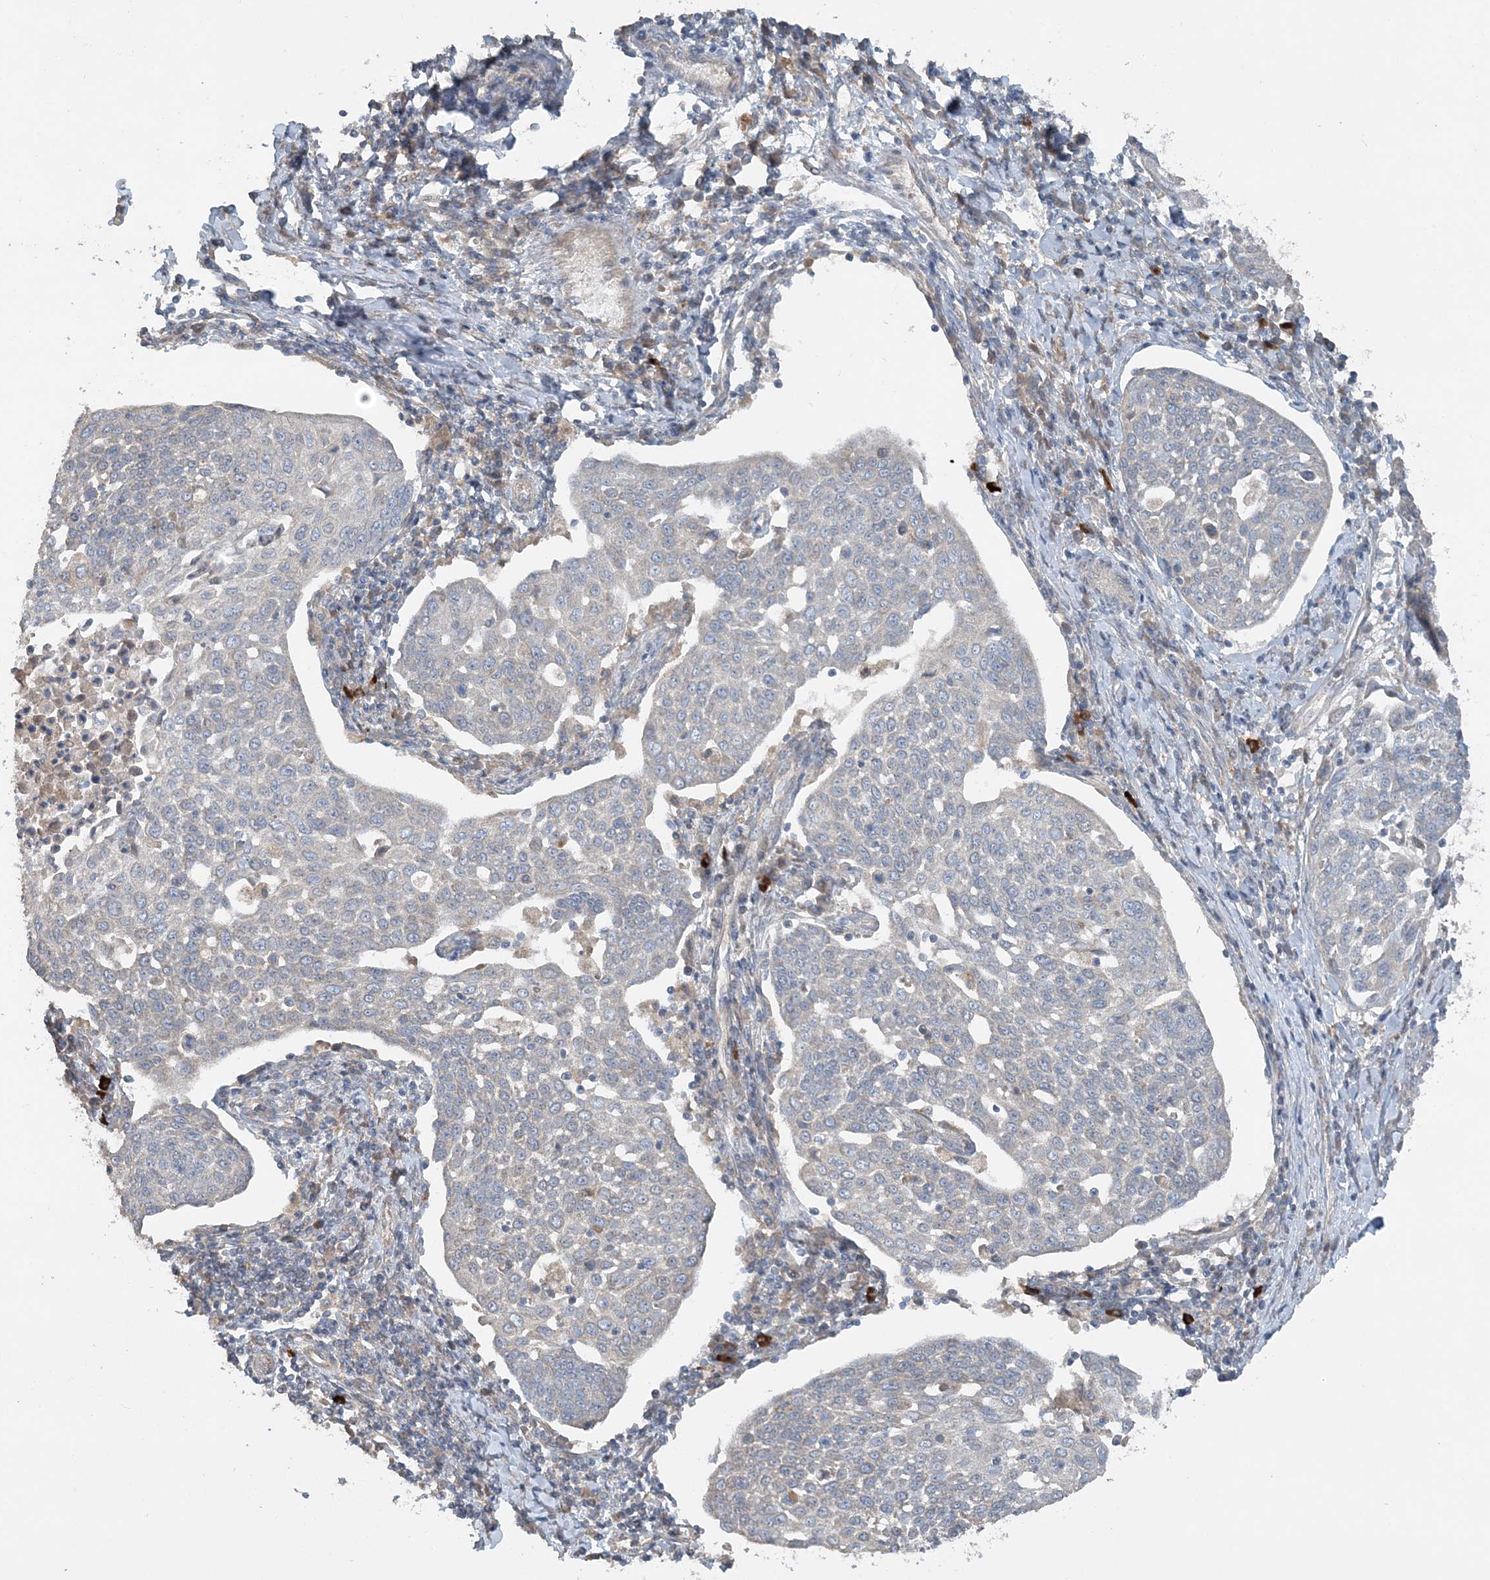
{"staining": {"intensity": "negative", "quantity": "none", "location": "none"}, "tissue": "cervical cancer", "cell_type": "Tumor cells", "image_type": "cancer", "snomed": [{"axis": "morphology", "description": "Squamous cell carcinoma, NOS"}, {"axis": "topography", "description": "Cervix"}], "caption": "Immunohistochemistry (IHC) micrograph of human squamous cell carcinoma (cervical) stained for a protein (brown), which demonstrates no expression in tumor cells.", "gene": "SLC4A10", "patient": {"sex": "female", "age": 34}}